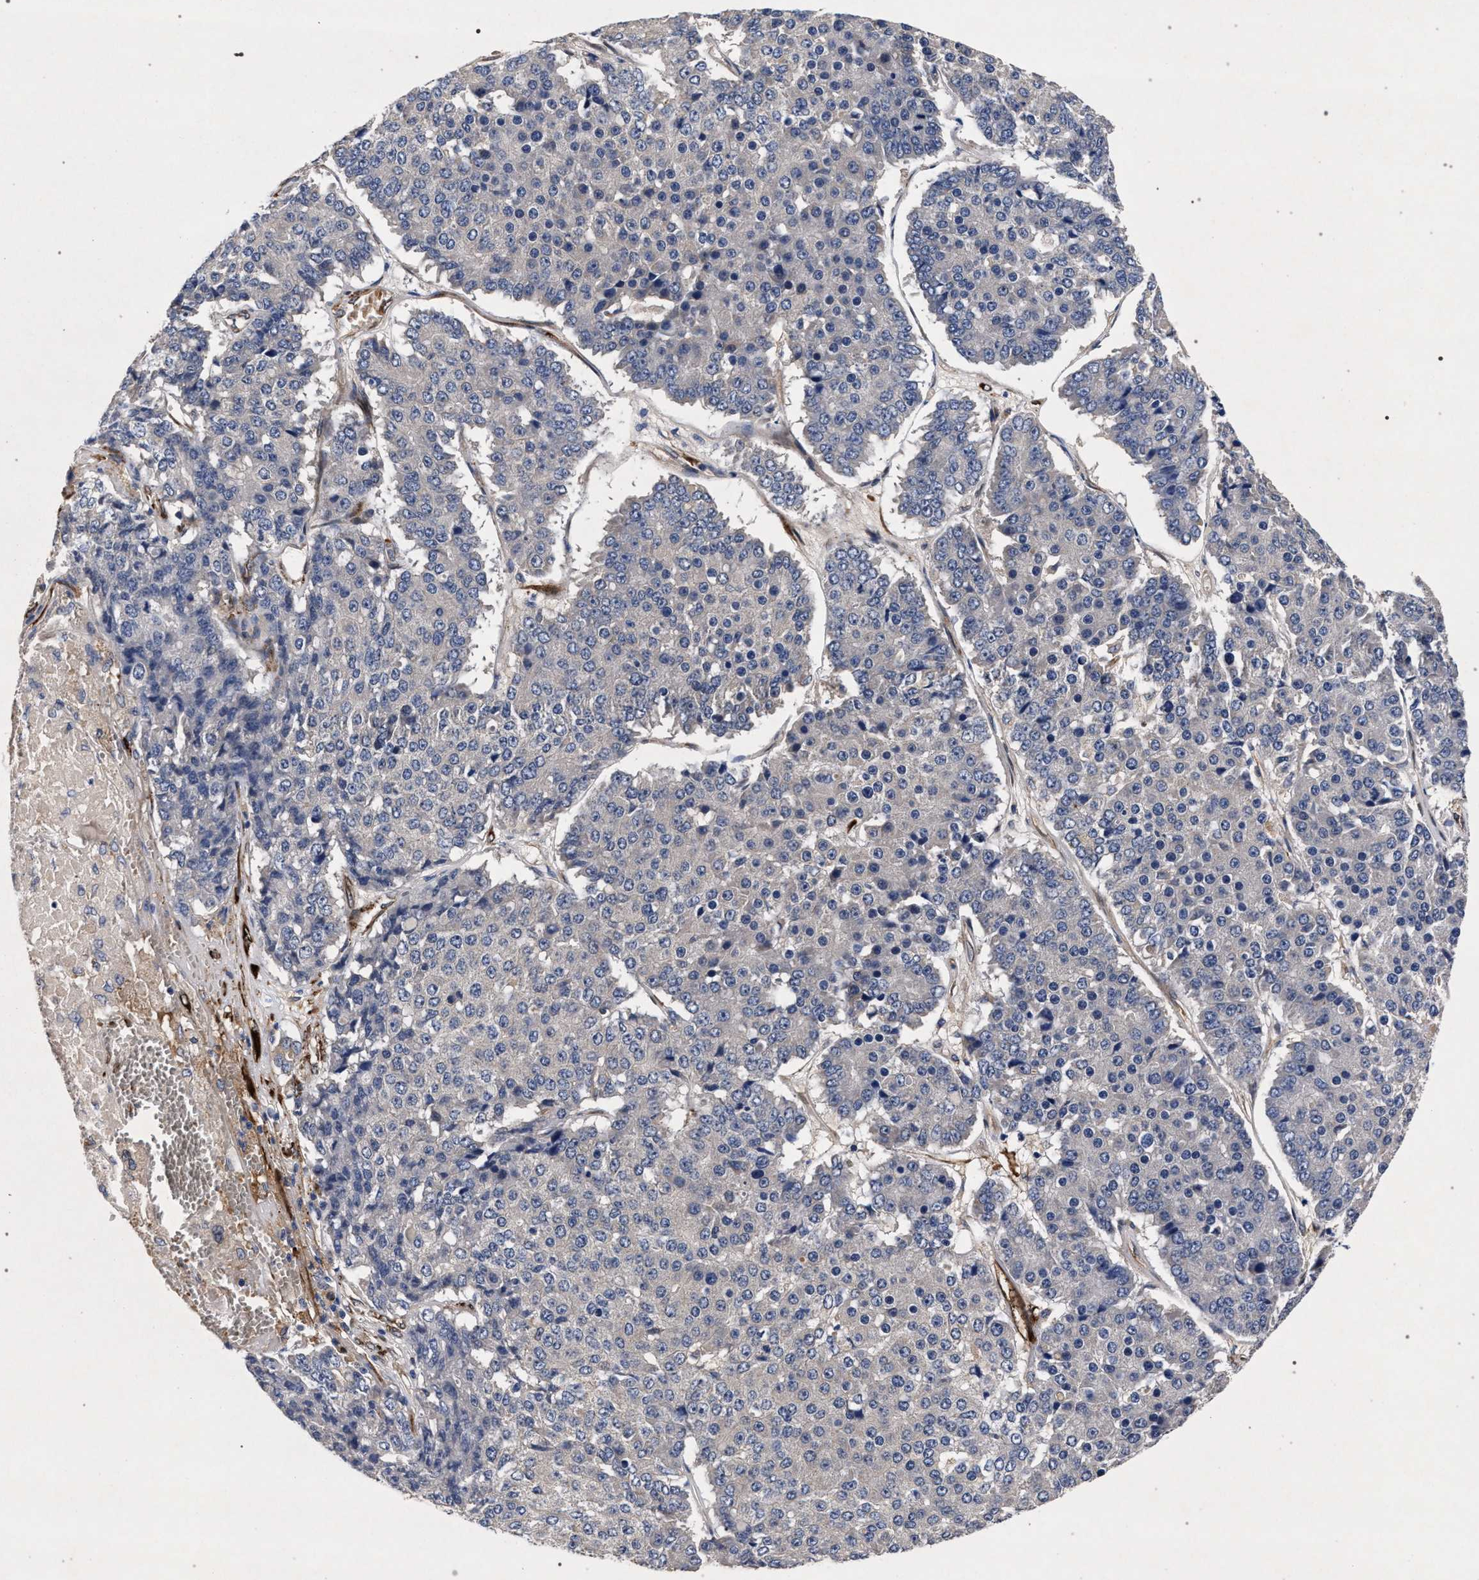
{"staining": {"intensity": "negative", "quantity": "none", "location": "none"}, "tissue": "pancreatic cancer", "cell_type": "Tumor cells", "image_type": "cancer", "snomed": [{"axis": "morphology", "description": "Adenocarcinoma, NOS"}, {"axis": "topography", "description": "Pancreas"}], "caption": "IHC of pancreatic cancer displays no staining in tumor cells.", "gene": "NEK7", "patient": {"sex": "male", "age": 50}}